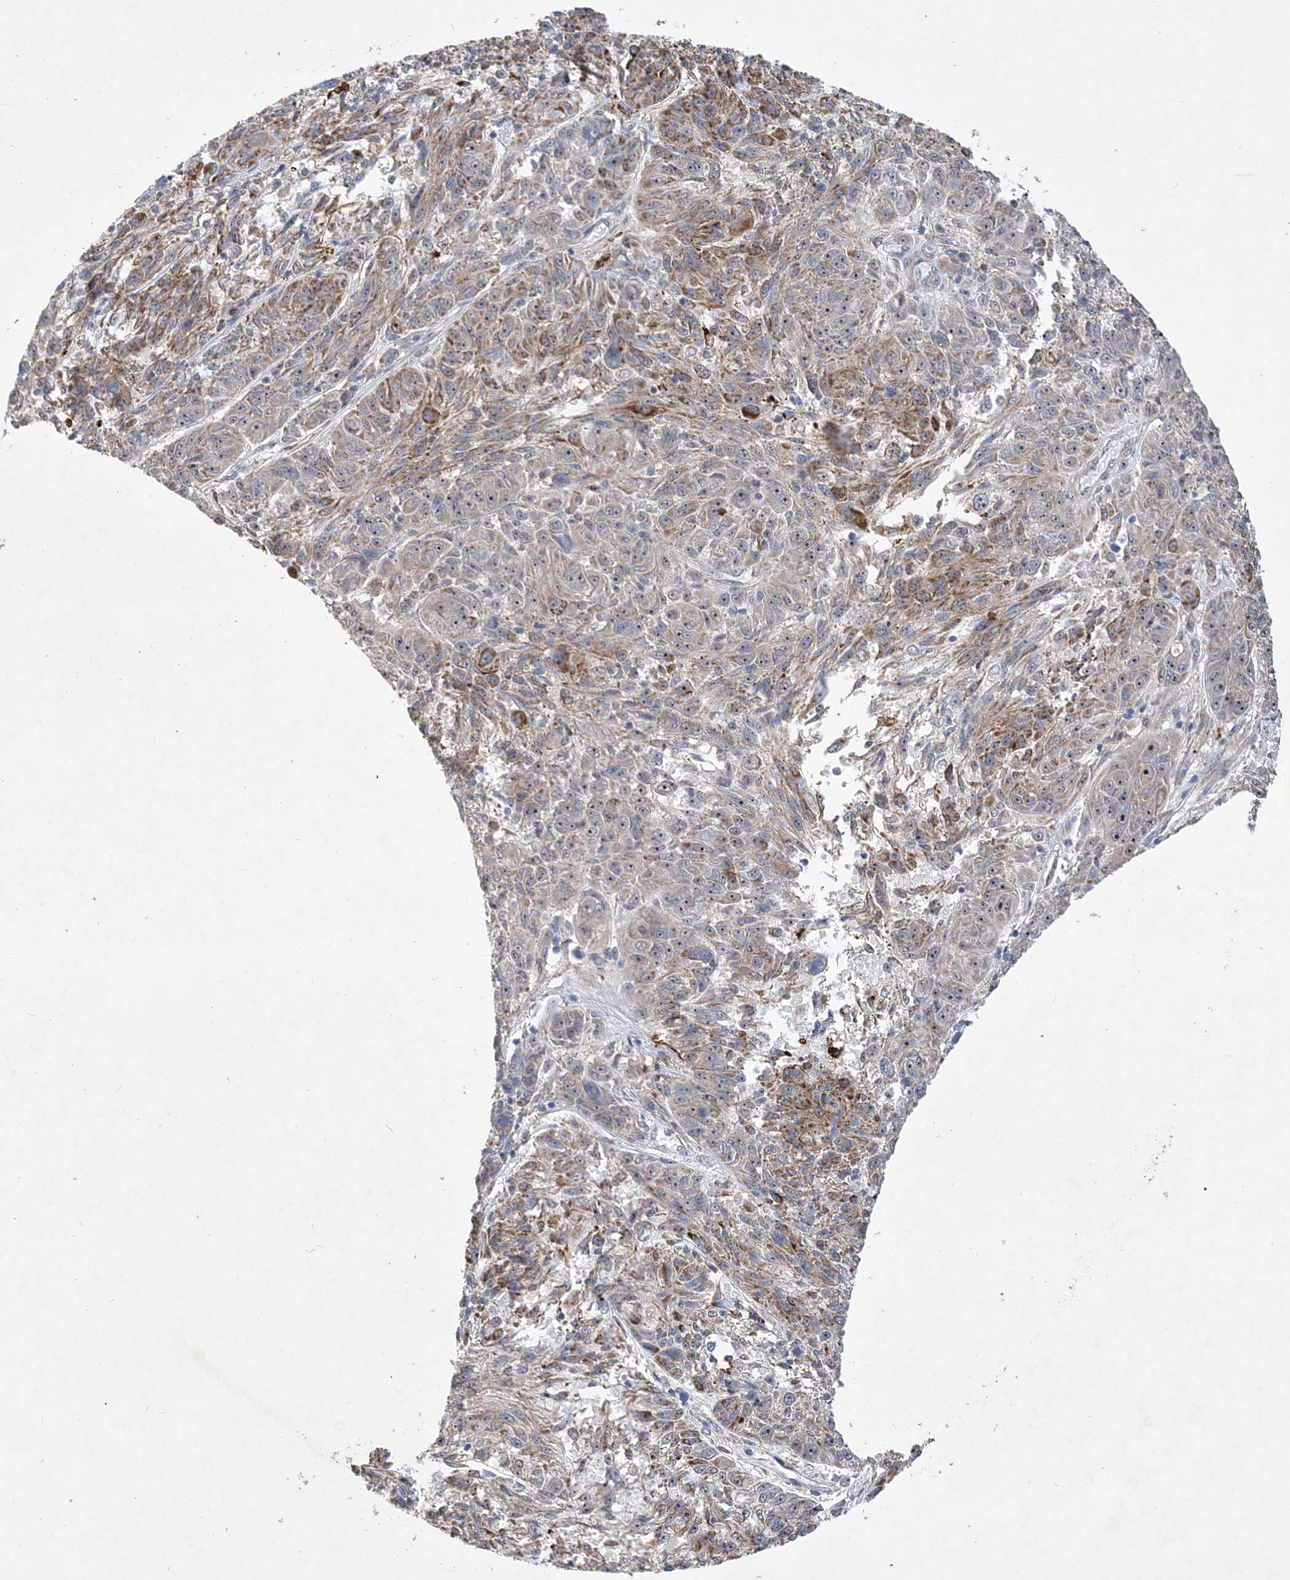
{"staining": {"intensity": "moderate", "quantity": ">75%", "location": "cytoplasmic/membranous,nuclear"}, "tissue": "melanoma", "cell_type": "Tumor cells", "image_type": "cancer", "snomed": [{"axis": "morphology", "description": "Malignant melanoma, NOS"}, {"axis": "topography", "description": "Skin"}], "caption": "A medium amount of moderate cytoplasmic/membranous and nuclear positivity is present in approximately >75% of tumor cells in melanoma tissue. The staining is performed using DAB brown chromogen to label protein expression. The nuclei are counter-stained blue using hematoxylin.", "gene": "FEZ2", "patient": {"sex": "male", "age": 53}}